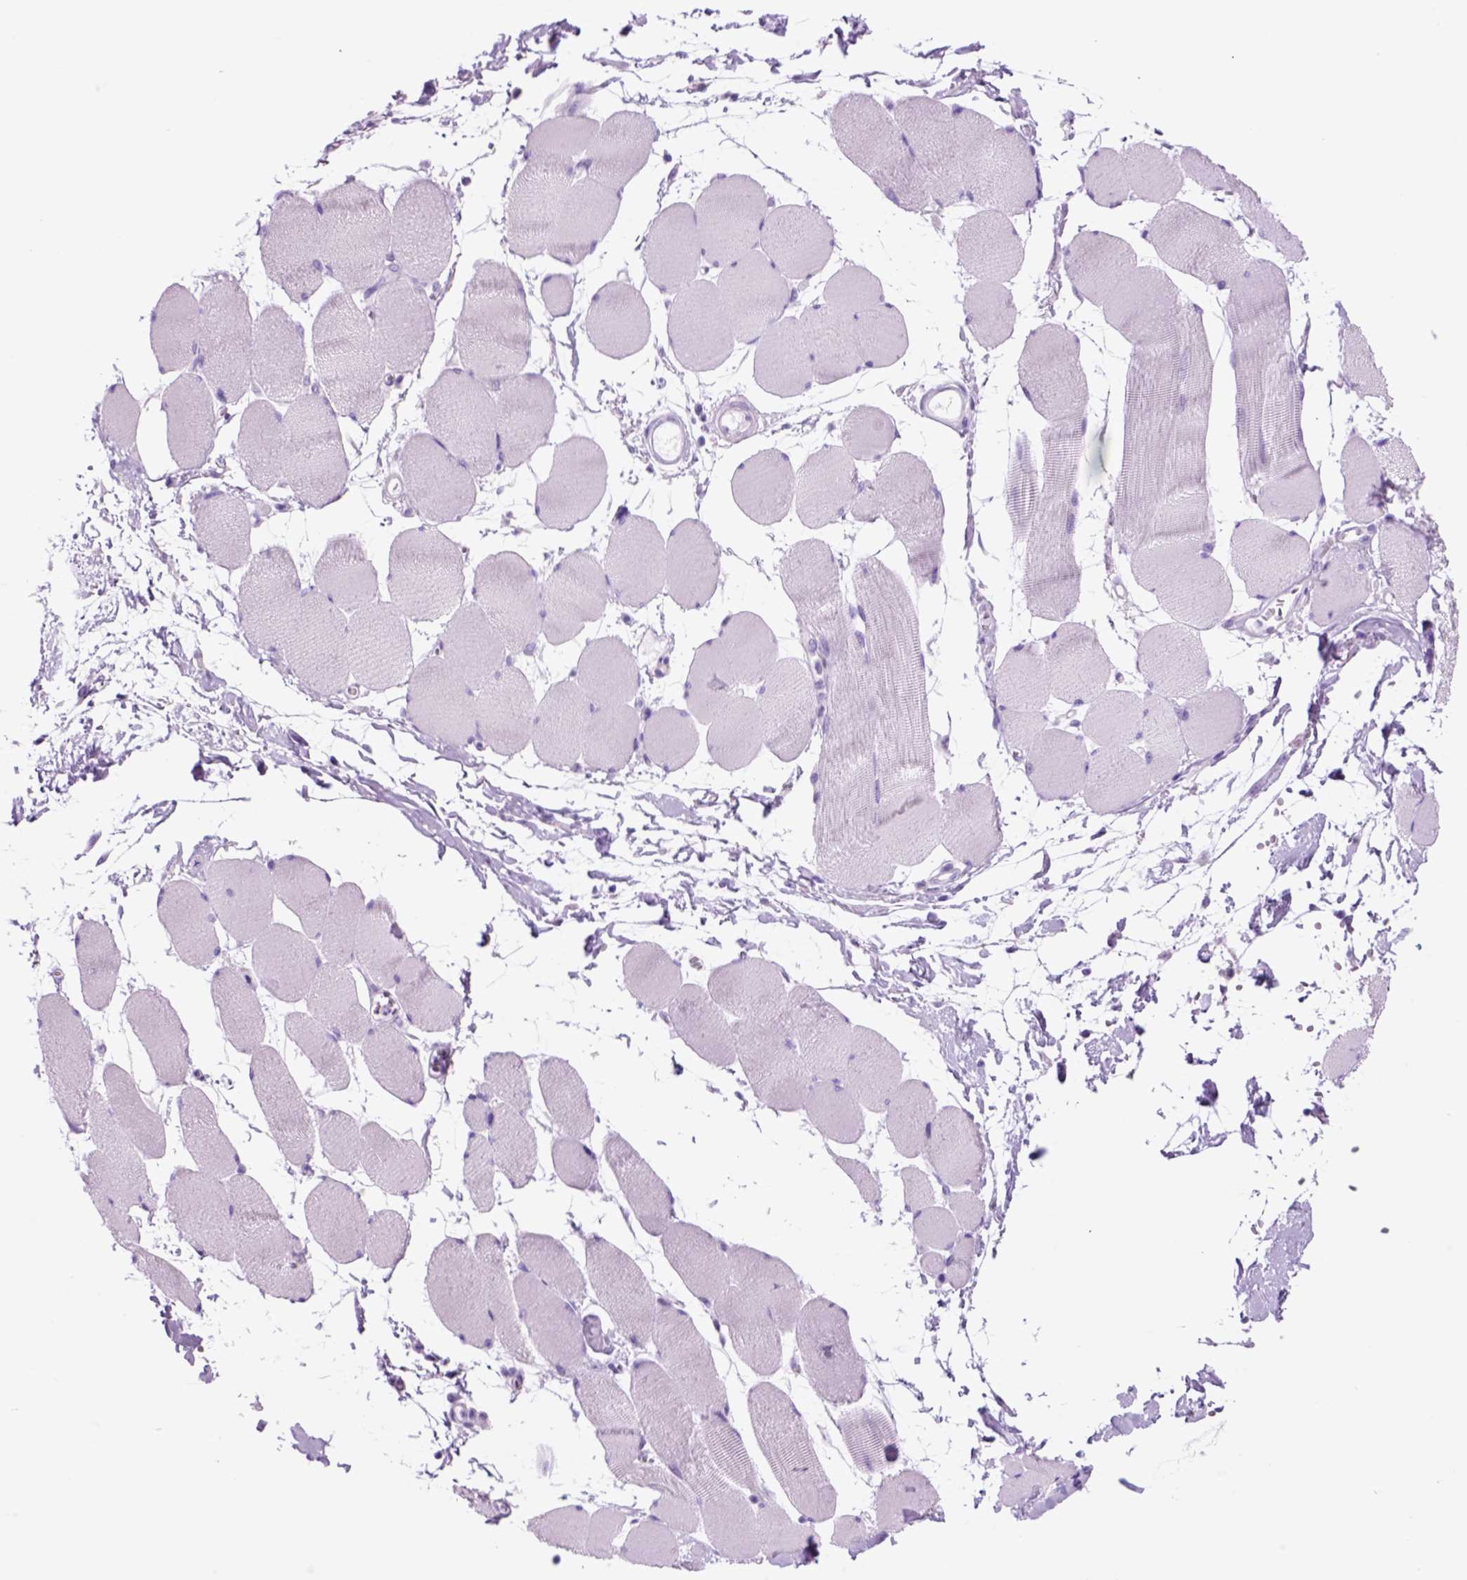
{"staining": {"intensity": "negative", "quantity": "none", "location": "none"}, "tissue": "skeletal muscle", "cell_type": "Myocytes", "image_type": "normal", "snomed": [{"axis": "morphology", "description": "Normal tissue, NOS"}, {"axis": "topography", "description": "Skeletal muscle"}], "caption": "This micrograph is of benign skeletal muscle stained with IHC to label a protein in brown with the nuclei are counter-stained blue. There is no positivity in myocytes.", "gene": "HHIPL2", "patient": {"sex": "female", "age": 75}}